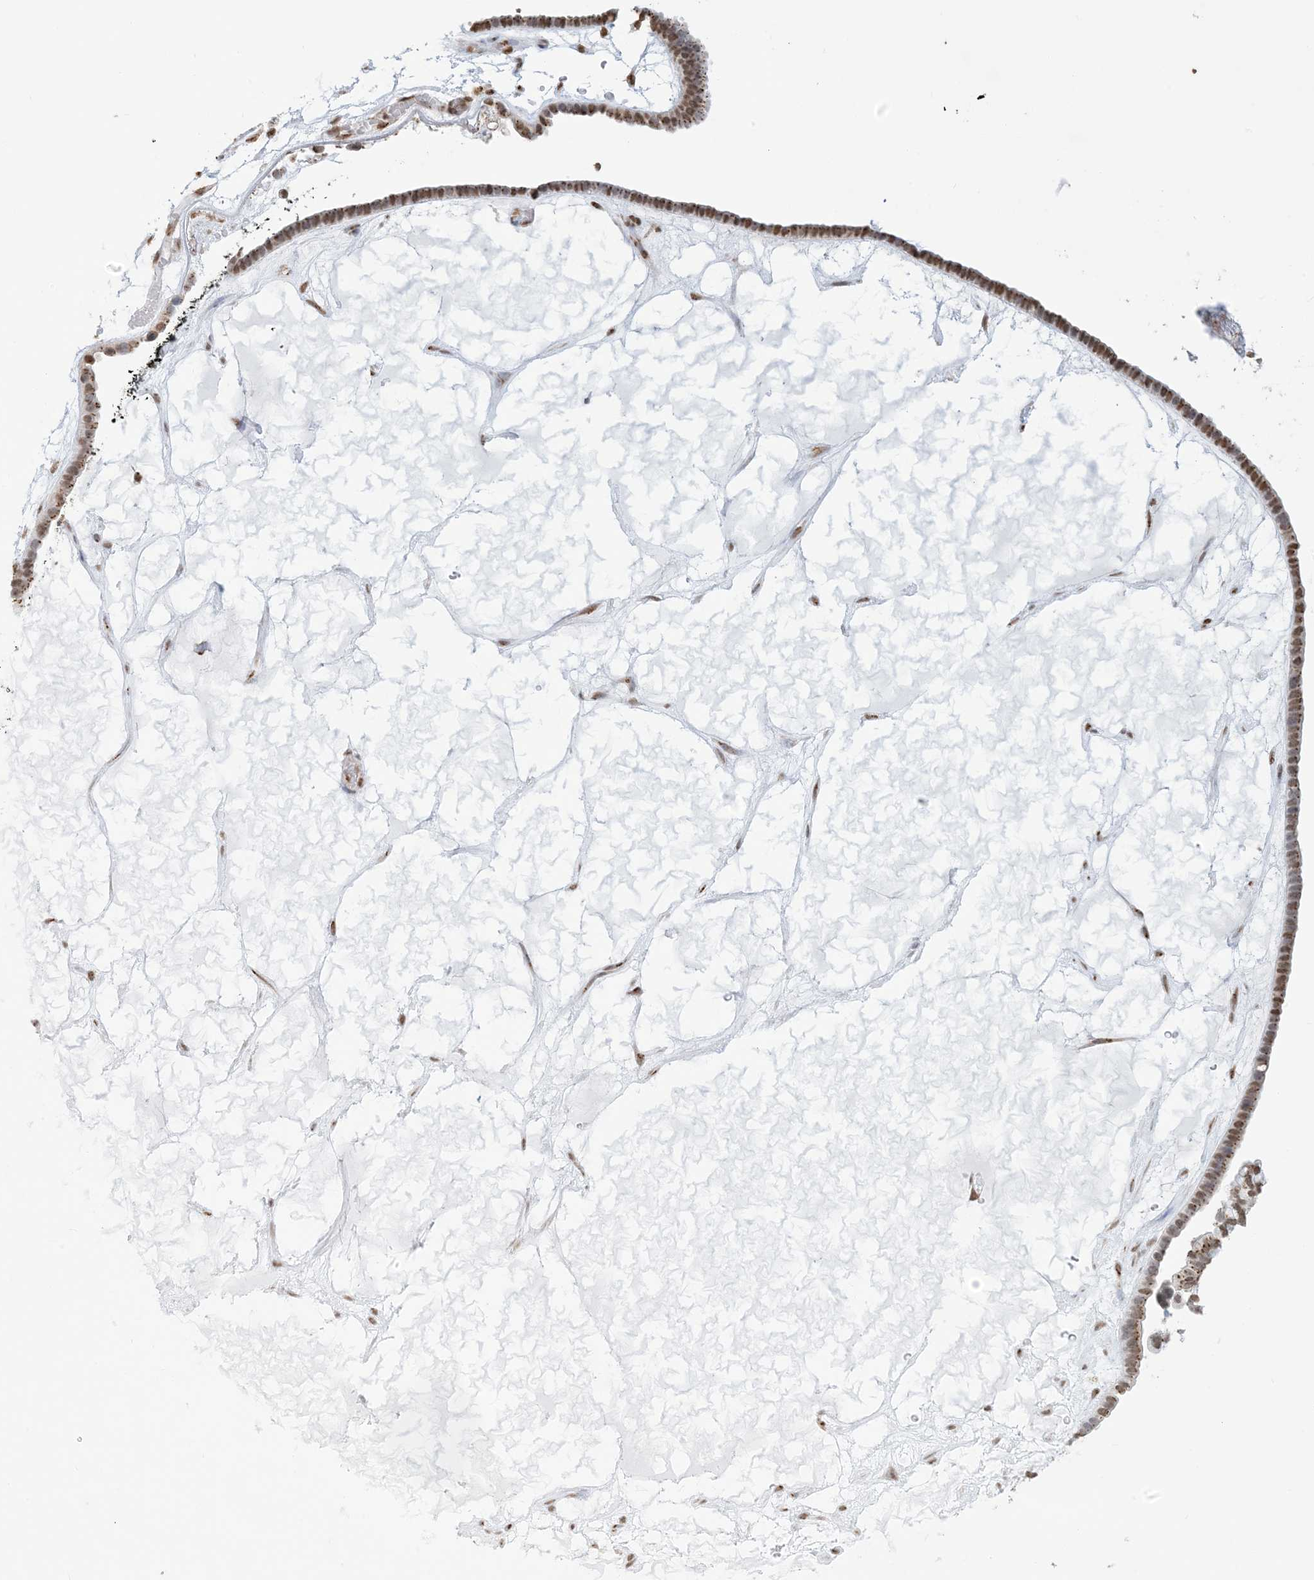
{"staining": {"intensity": "moderate", "quantity": ">75%", "location": "cytoplasmic/membranous,nuclear"}, "tissue": "ovarian cancer", "cell_type": "Tumor cells", "image_type": "cancer", "snomed": [{"axis": "morphology", "description": "Cystadenocarcinoma, serous, NOS"}, {"axis": "topography", "description": "Ovary"}], "caption": "Approximately >75% of tumor cells in ovarian cancer (serous cystadenocarcinoma) exhibit moderate cytoplasmic/membranous and nuclear protein staining as visualized by brown immunohistochemical staining.", "gene": "GPR107", "patient": {"sex": "female", "age": 56}}